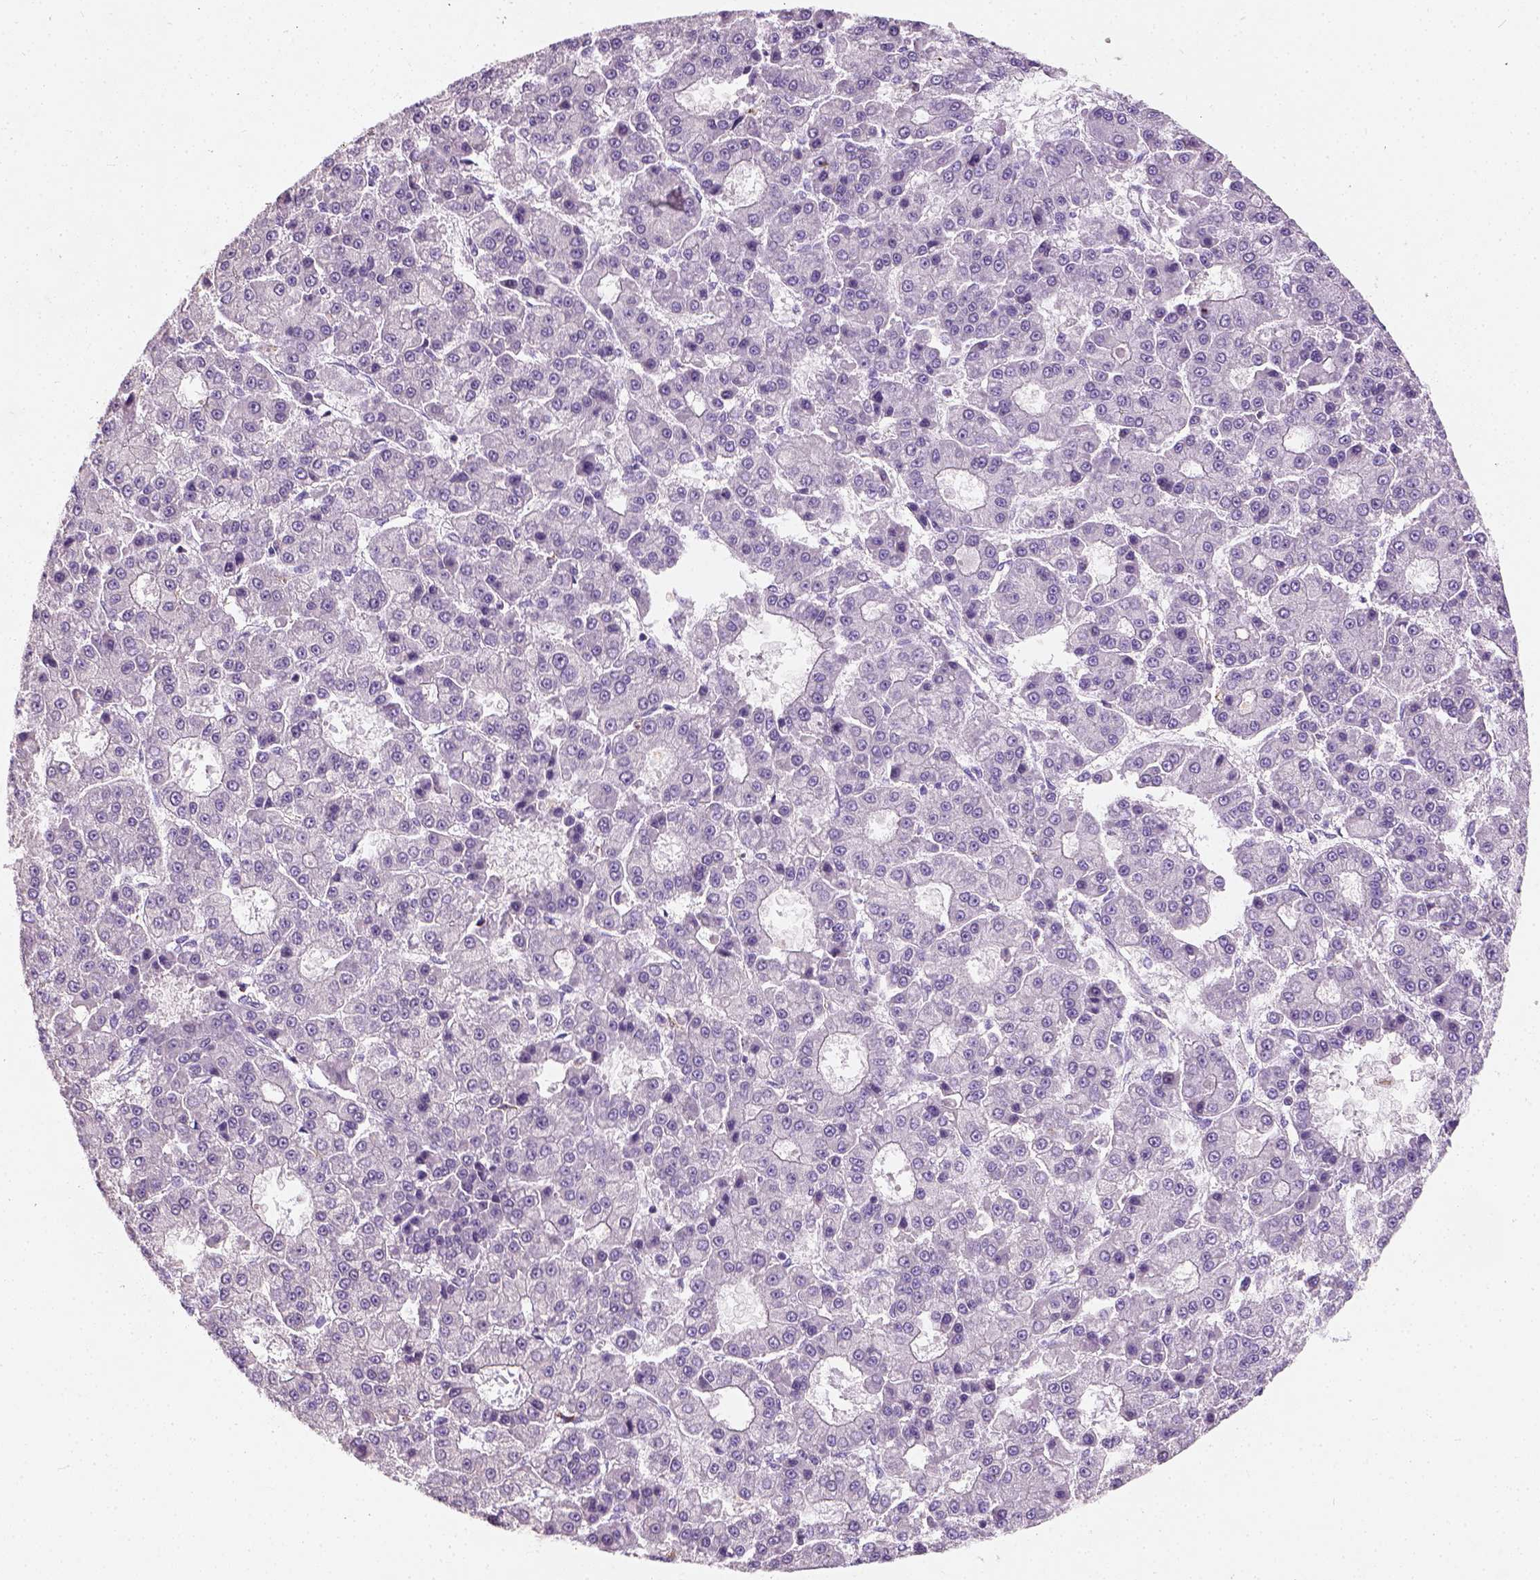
{"staining": {"intensity": "negative", "quantity": "none", "location": "none"}, "tissue": "liver cancer", "cell_type": "Tumor cells", "image_type": "cancer", "snomed": [{"axis": "morphology", "description": "Carcinoma, Hepatocellular, NOS"}, {"axis": "topography", "description": "Liver"}], "caption": "Immunohistochemistry photomicrograph of liver hepatocellular carcinoma stained for a protein (brown), which shows no staining in tumor cells. Brightfield microscopy of IHC stained with DAB (brown) and hematoxylin (blue), captured at high magnification.", "gene": "CHODL", "patient": {"sex": "male", "age": 70}}